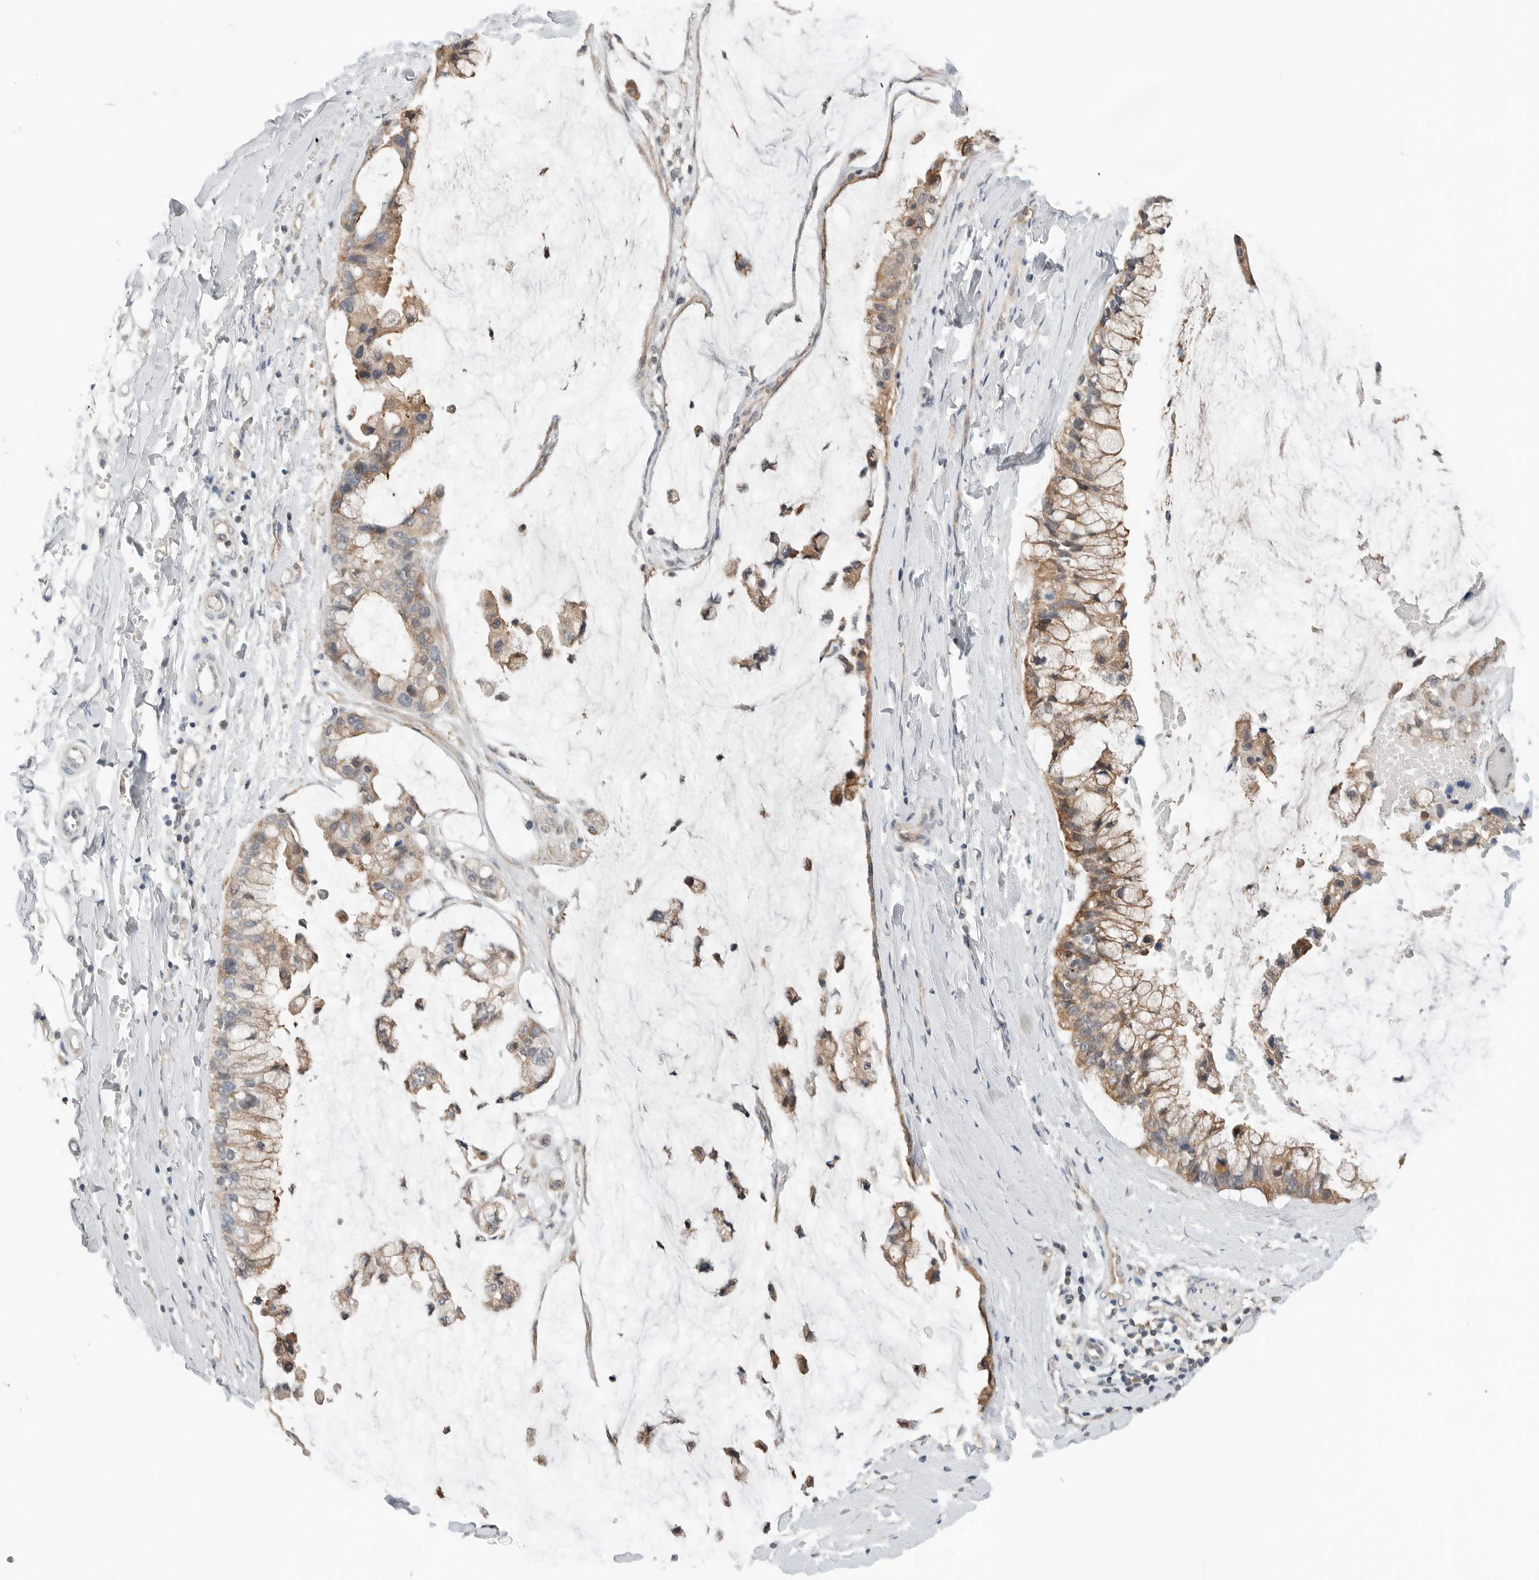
{"staining": {"intensity": "weak", "quantity": ">75%", "location": "cytoplasmic/membranous"}, "tissue": "ovarian cancer", "cell_type": "Tumor cells", "image_type": "cancer", "snomed": [{"axis": "morphology", "description": "Cystadenocarcinoma, mucinous, NOS"}, {"axis": "topography", "description": "Ovary"}], "caption": "Immunohistochemistry of ovarian cancer (mucinous cystadenocarcinoma) reveals low levels of weak cytoplasmic/membranous staining in about >75% of tumor cells.", "gene": "XPNPEP1", "patient": {"sex": "female", "age": 39}}